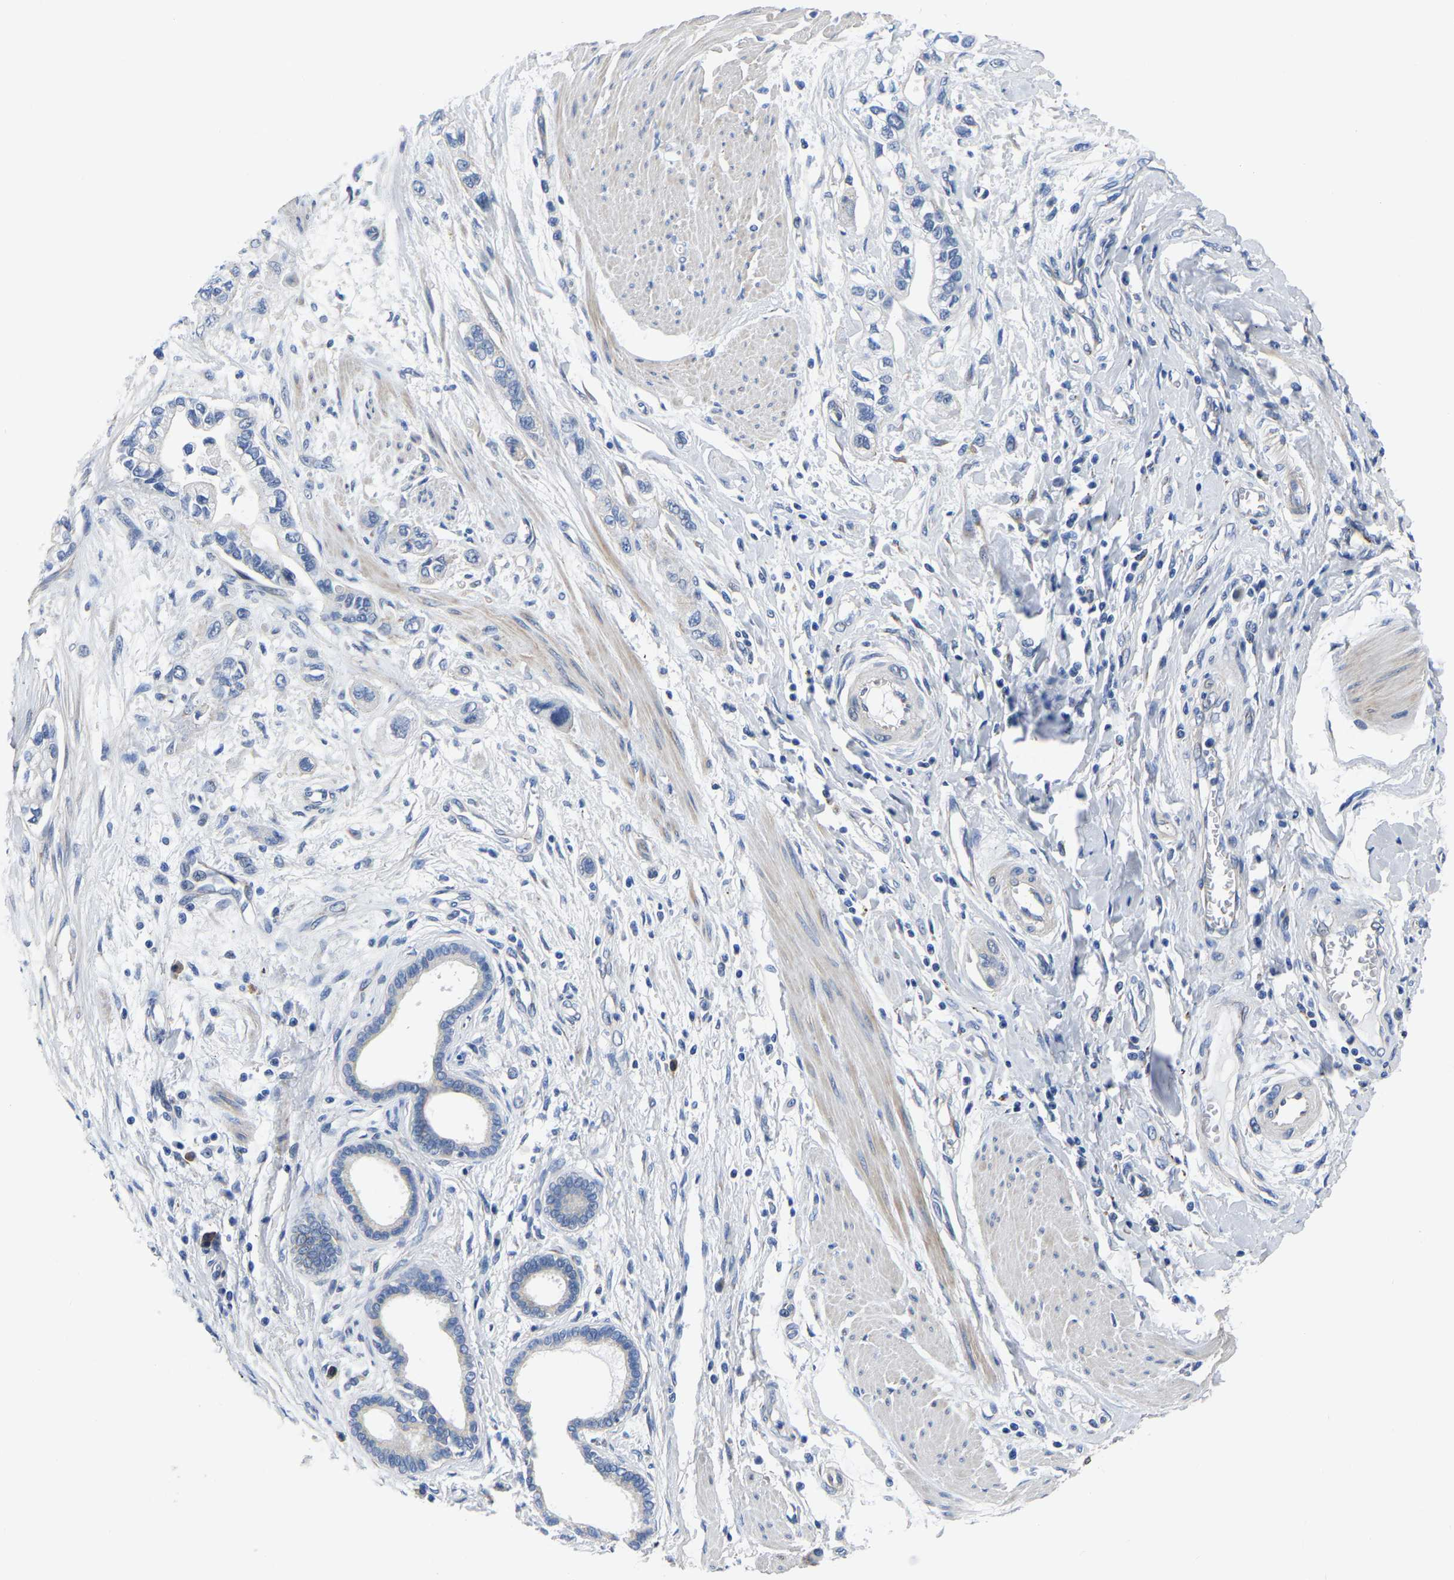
{"staining": {"intensity": "negative", "quantity": "none", "location": "none"}, "tissue": "pancreatic cancer", "cell_type": "Tumor cells", "image_type": "cancer", "snomed": [{"axis": "morphology", "description": "Adenocarcinoma, NOS"}, {"axis": "topography", "description": "Pancreas"}], "caption": "Immunohistochemical staining of pancreatic adenocarcinoma demonstrates no significant expression in tumor cells. The staining was performed using DAB to visualize the protein expression in brown, while the nuclei were stained in blue with hematoxylin (Magnification: 20x).", "gene": "PDLIM7", "patient": {"sex": "male", "age": 74}}